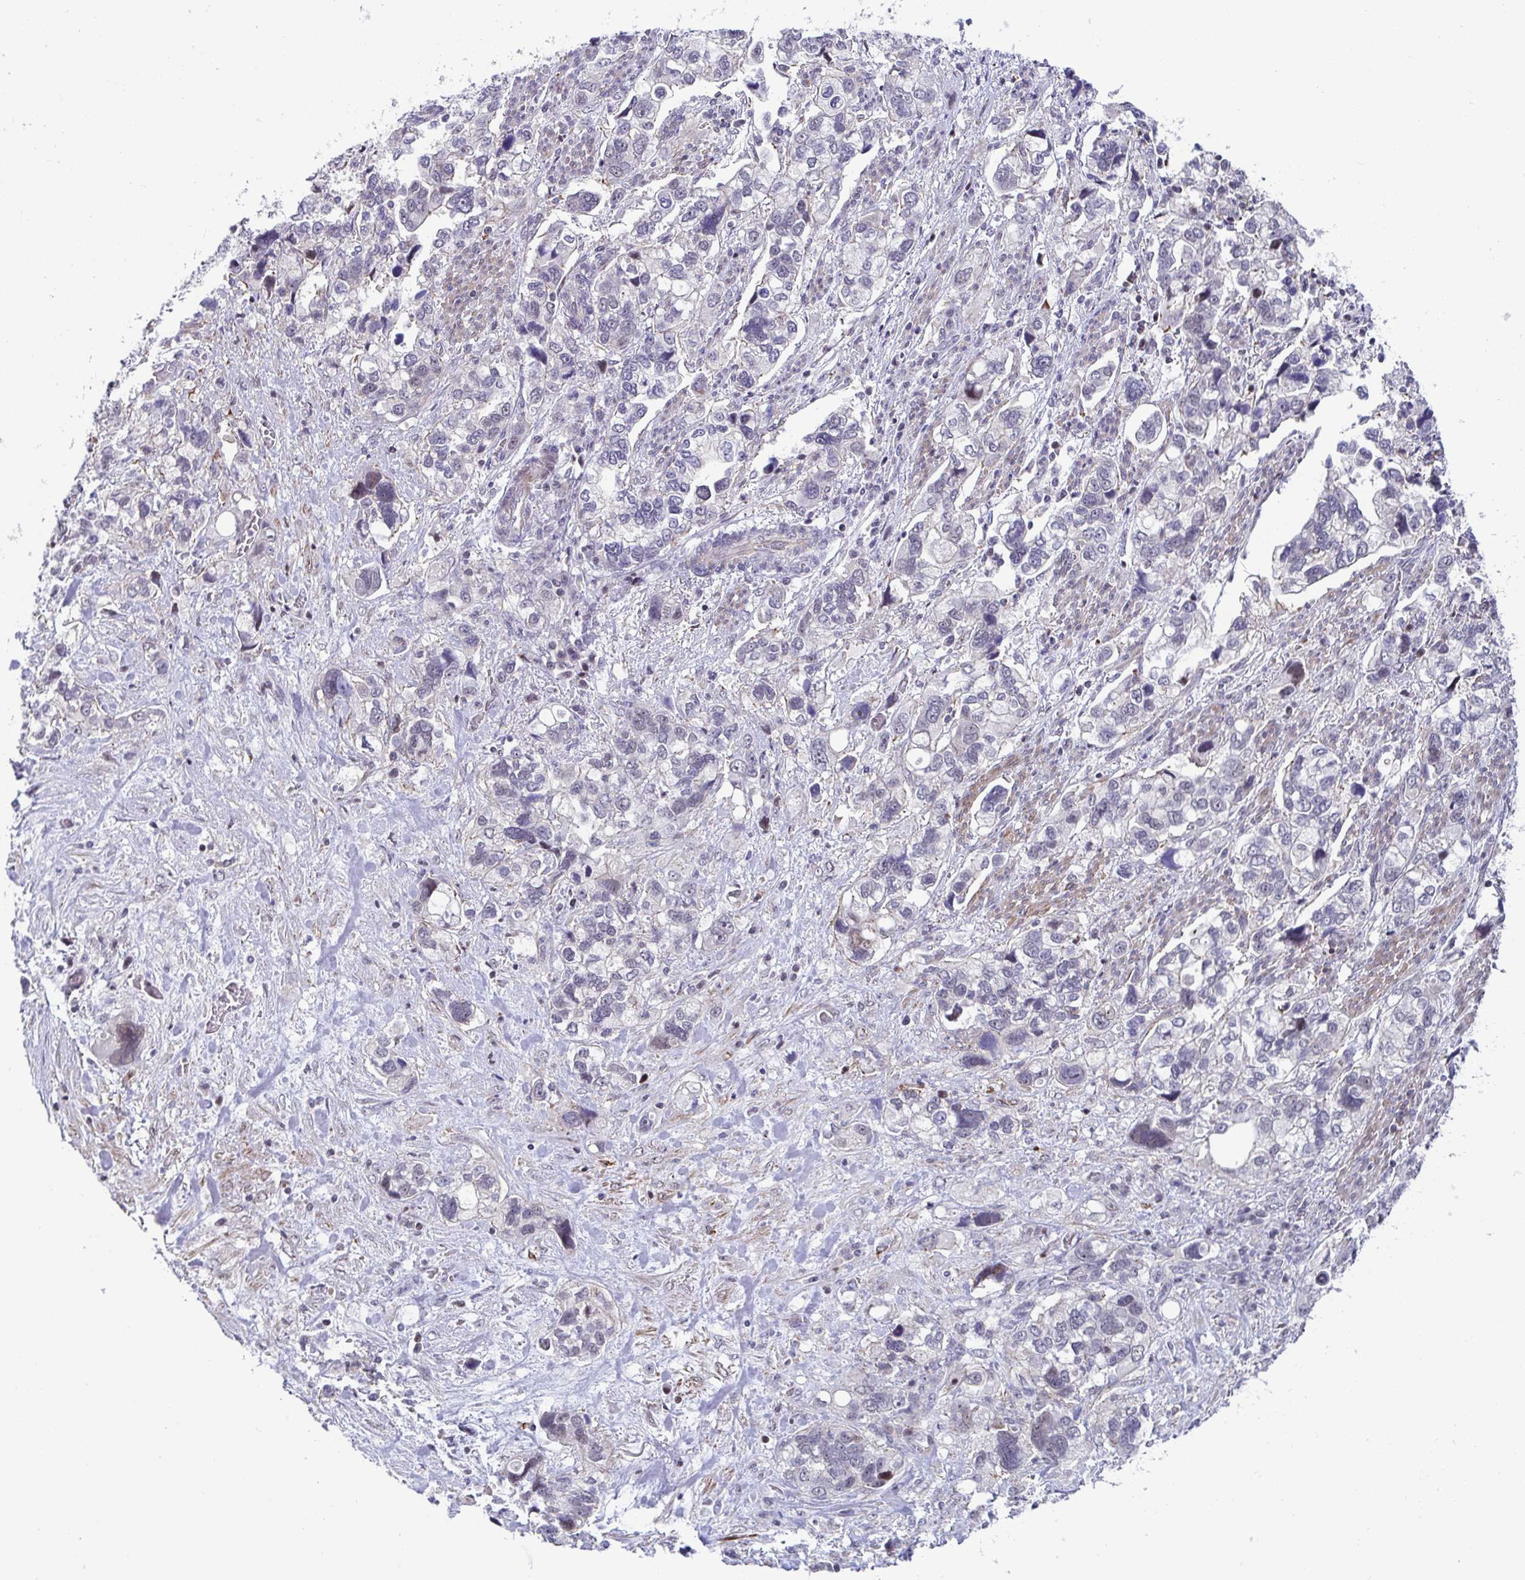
{"staining": {"intensity": "weak", "quantity": "<25%", "location": "nuclear"}, "tissue": "stomach cancer", "cell_type": "Tumor cells", "image_type": "cancer", "snomed": [{"axis": "morphology", "description": "Adenocarcinoma, NOS"}, {"axis": "topography", "description": "Stomach, upper"}], "caption": "Immunohistochemistry of stomach cancer exhibits no positivity in tumor cells. Brightfield microscopy of immunohistochemistry (IHC) stained with DAB (3,3'-diaminobenzidine) (brown) and hematoxylin (blue), captured at high magnification.", "gene": "WDR72", "patient": {"sex": "female", "age": 81}}